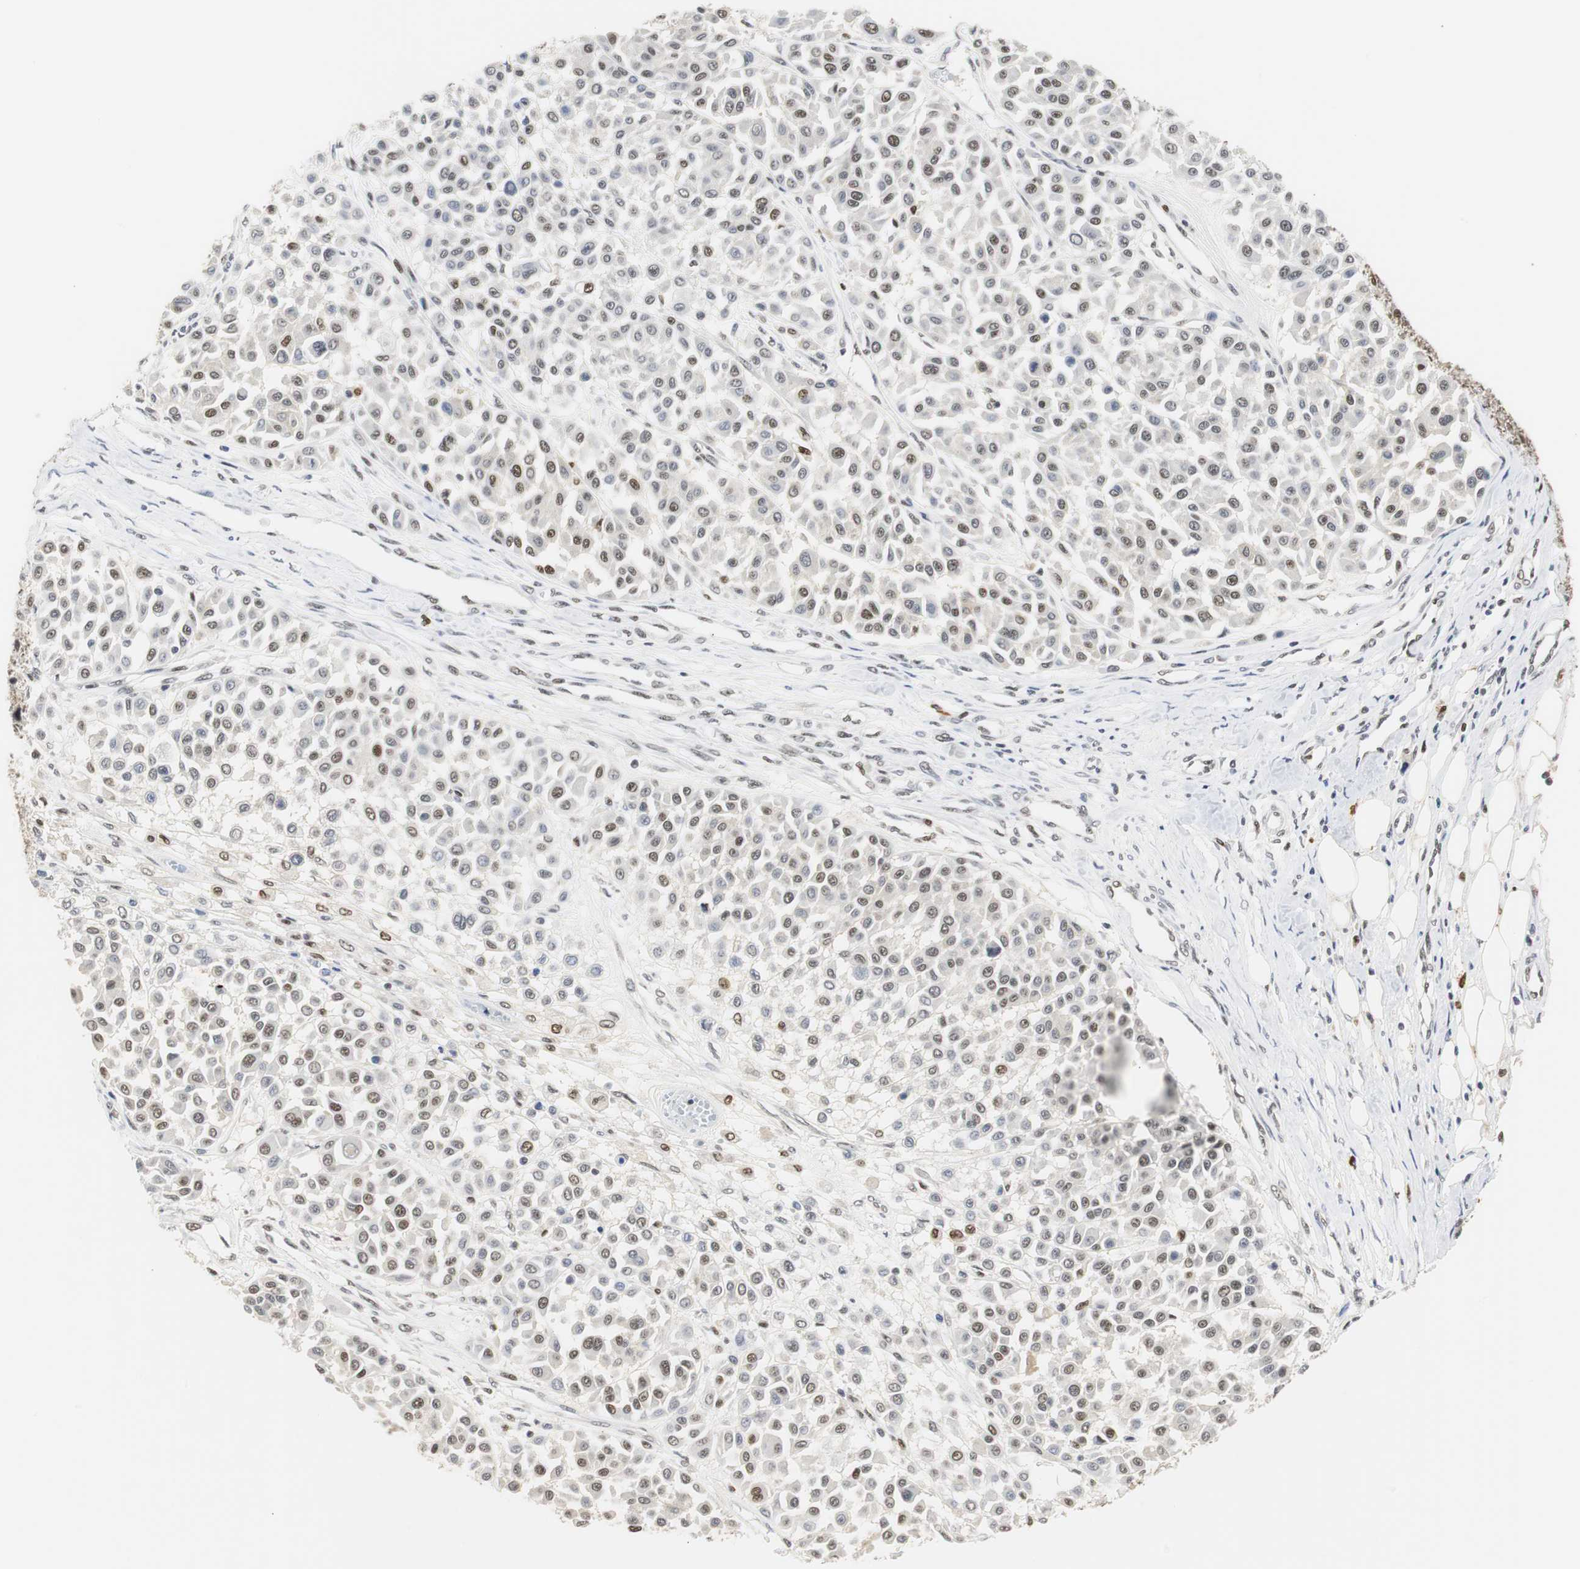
{"staining": {"intensity": "moderate", "quantity": "<25%", "location": "nuclear"}, "tissue": "melanoma", "cell_type": "Tumor cells", "image_type": "cancer", "snomed": [{"axis": "morphology", "description": "Malignant melanoma, Metastatic site"}, {"axis": "topography", "description": "Soft tissue"}], "caption": "High-power microscopy captured an immunohistochemistry (IHC) micrograph of melanoma, revealing moderate nuclear staining in approximately <25% of tumor cells. Nuclei are stained in blue.", "gene": "ZFC3H1", "patient": {"sex": "male", "age": 41}}